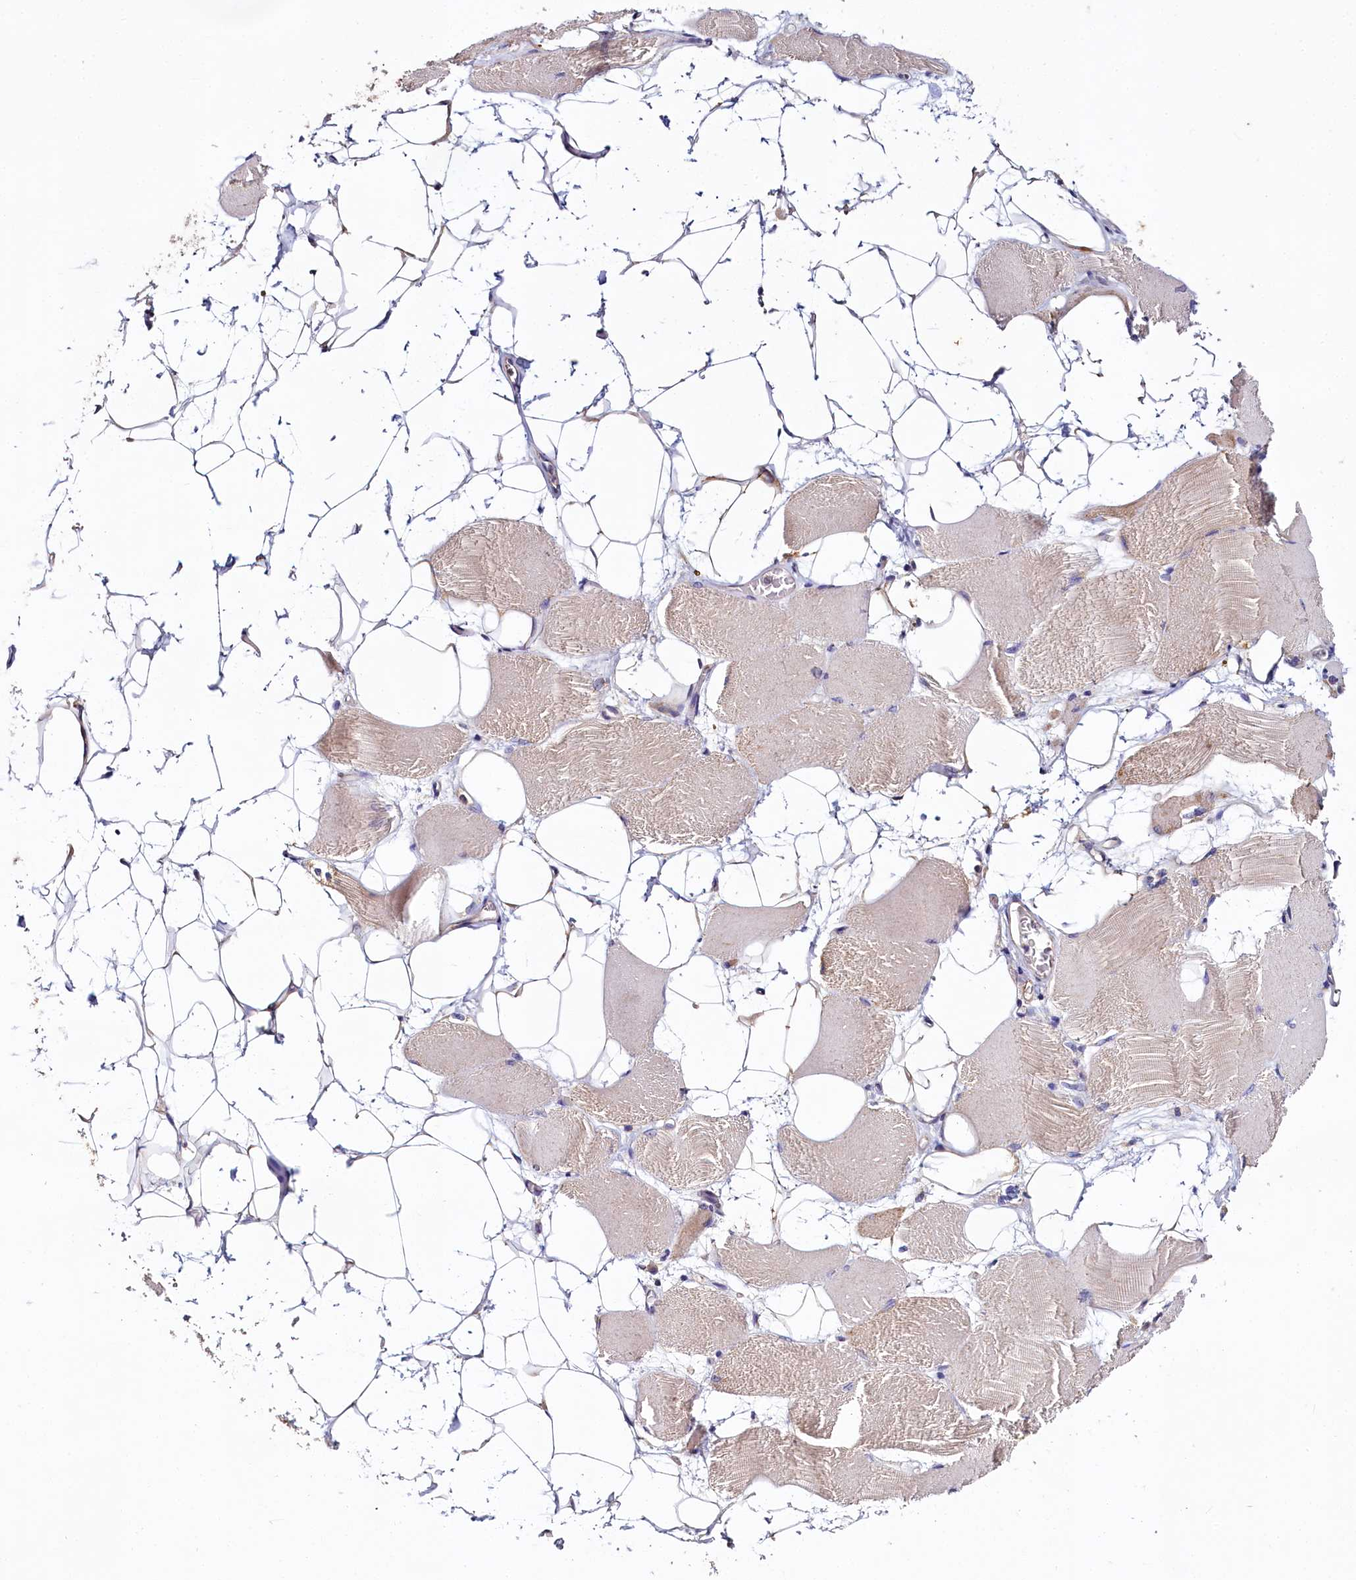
{"staining": {"intensity": "weak", "quantity": "25%-75%", "location": "cytoplasmic/membranous"}, "tissue": "skeletal muscle", "cell_type": "Myocytes", "image_type": "normal", "snomed": [{"axis": "morphology", "description": "Normal tissue, NOS"}, {"axis": "topography", "description": "Skeletal muscle"}, {"axis": "topography", "description": "Parathyroid gland"}], "caption": "This is a photomicrograph of immunohistochemistry staining of unremarkable skeletal muscle, which shows weak positivity in the cytoplasmic/membranous of myocytes.", "gene": "CEP295", "patient": {"sex": "female", "age": 37}}